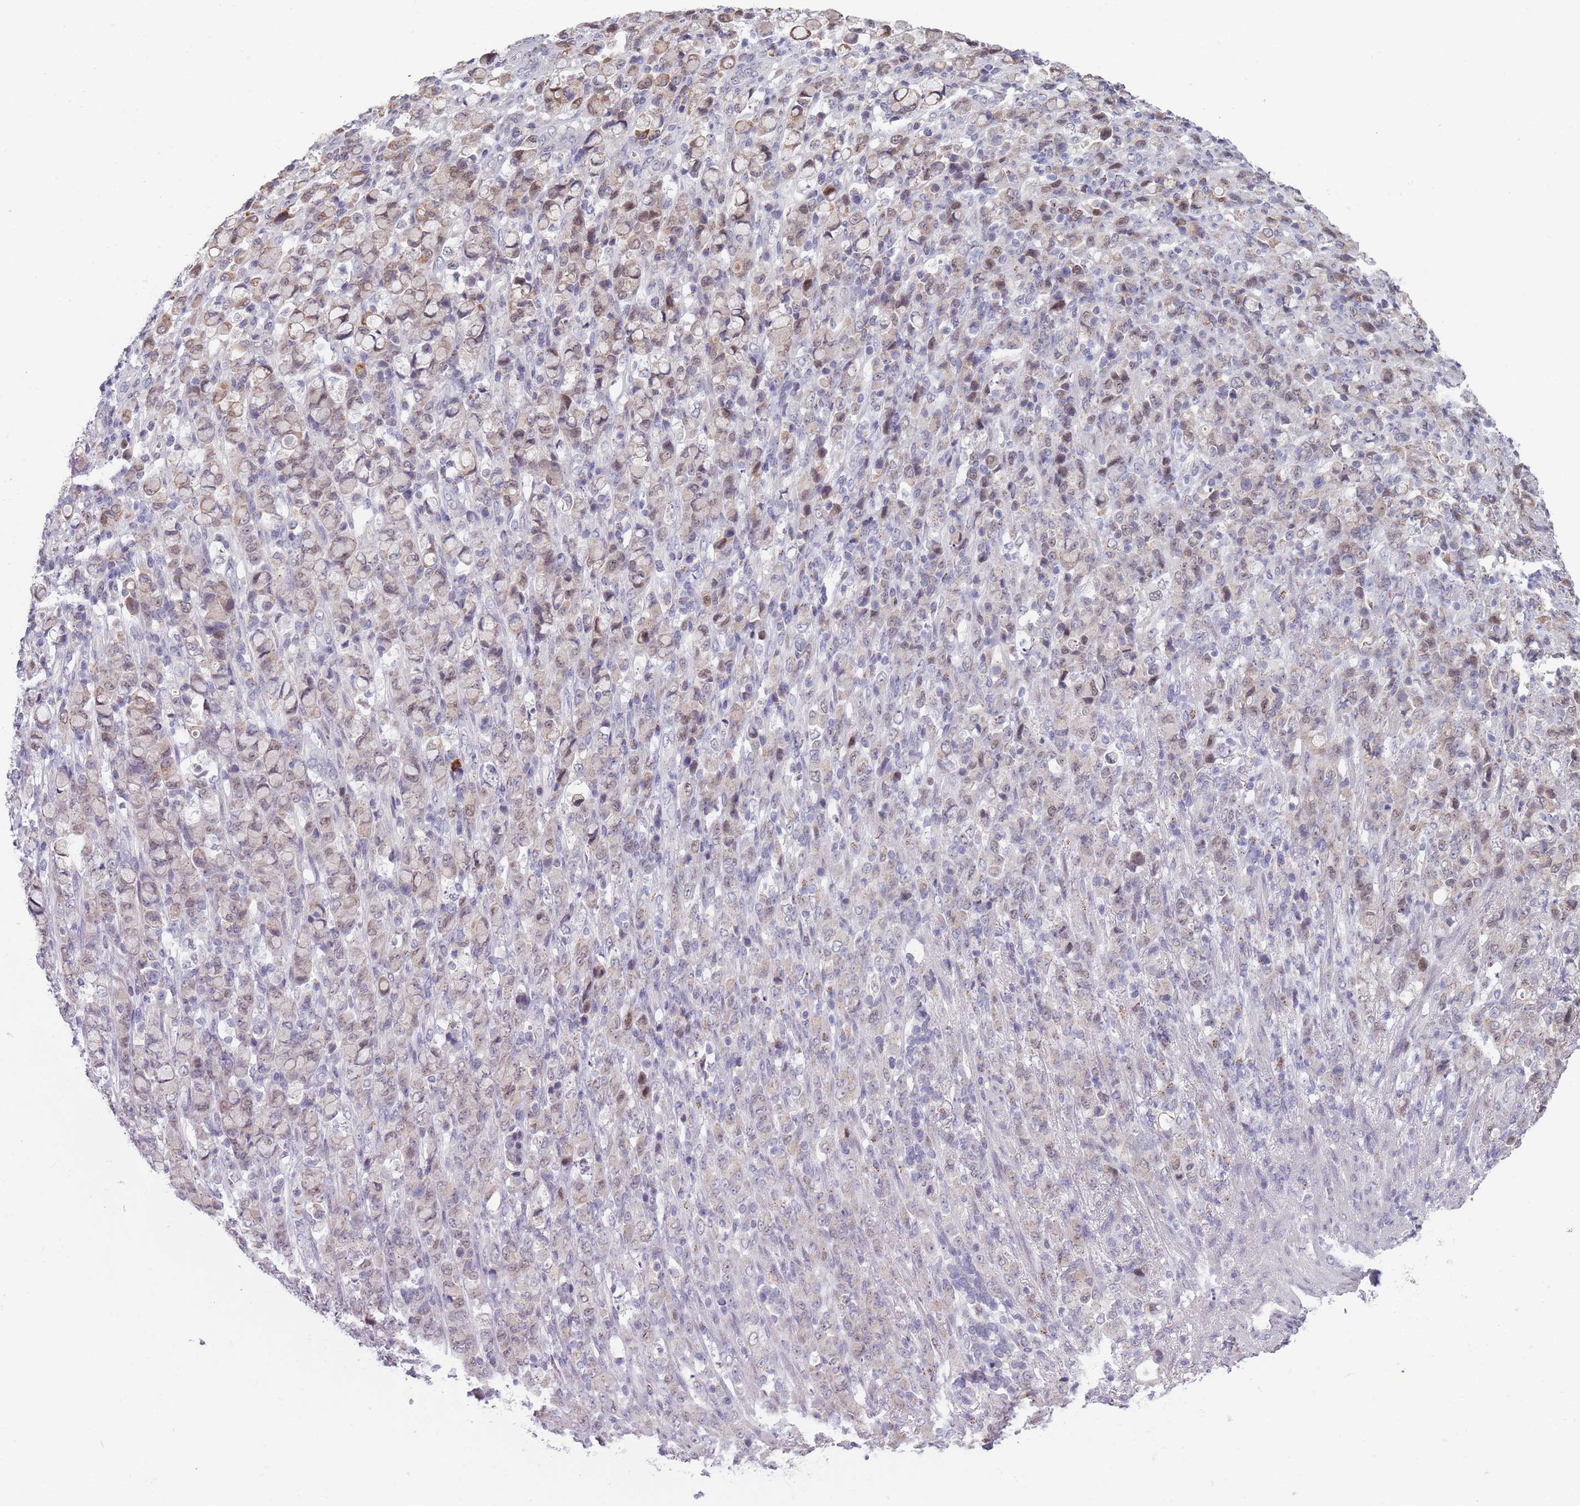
{"staining": {"intensity": "weak", "quantity": "<25%", "location": "cytoplasmic/membranous,nuclear"}, "tissue": "stomach cancer", "cell_type": "Tumor cells", "image_type": "cancer", "snomed": [{"axis": "morphology", "description": "Normal tissue, NOS"}, {"axis": "morphology", "description": "Adenocarcinoma, NOS"}, {"axis": "topography", "description": "Stomach"}], "caption": "Immunohistochemistry photomicrograph of neoplastic tissue: adenocarcinoma (stomach) stained with DAB (3,3'-diaminobenzidine) exhibits no significant protein staining in tumor cells. (DAB immunohistochemistry, high magnification).", "gene": "ZKSCAN2", "patient": {"sex": "female", "age": 79}}